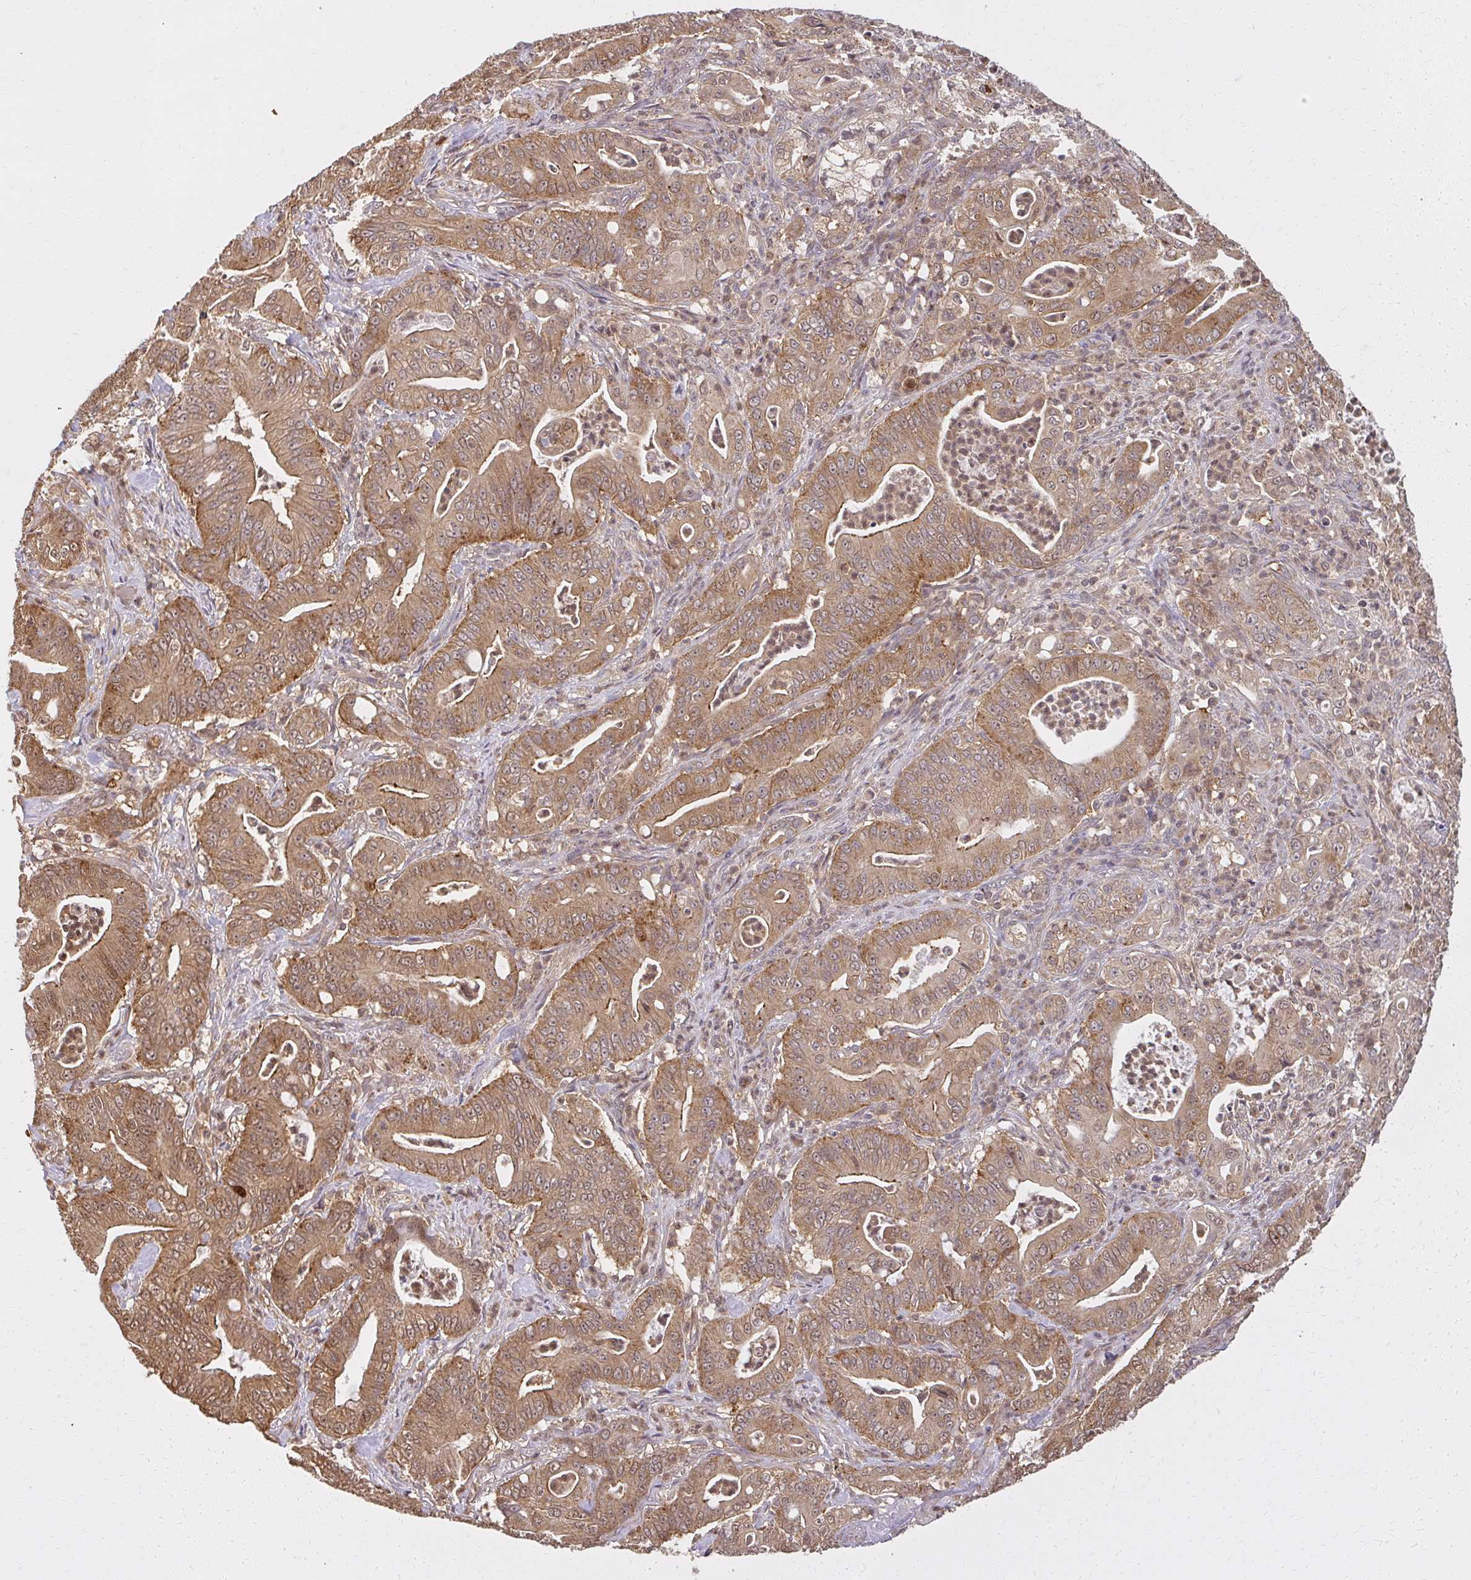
{"staining": {"intensity": "moderate", "quantity": ">75%", "location": "cytoplasmic/membranous,nuclear"}, "tissue": "pancreatic cancer", "cell_type": "Tumor cells", "image_type": "cancer", "snomed": [{"axis": "morphology", "description": "Adenocarcinoma, NOS"}, {"axis": "topography", "description": "Pancreas"}], "caption": "Human adenocarcinoma (pancreatic) stained for a protein (brown) displays moderate cytoplasmic/membranous and nuclear positive positivity in about >75% of tumor cells.", "gene": "LARS2", "patient": {"sex": "male", "age": 71}}